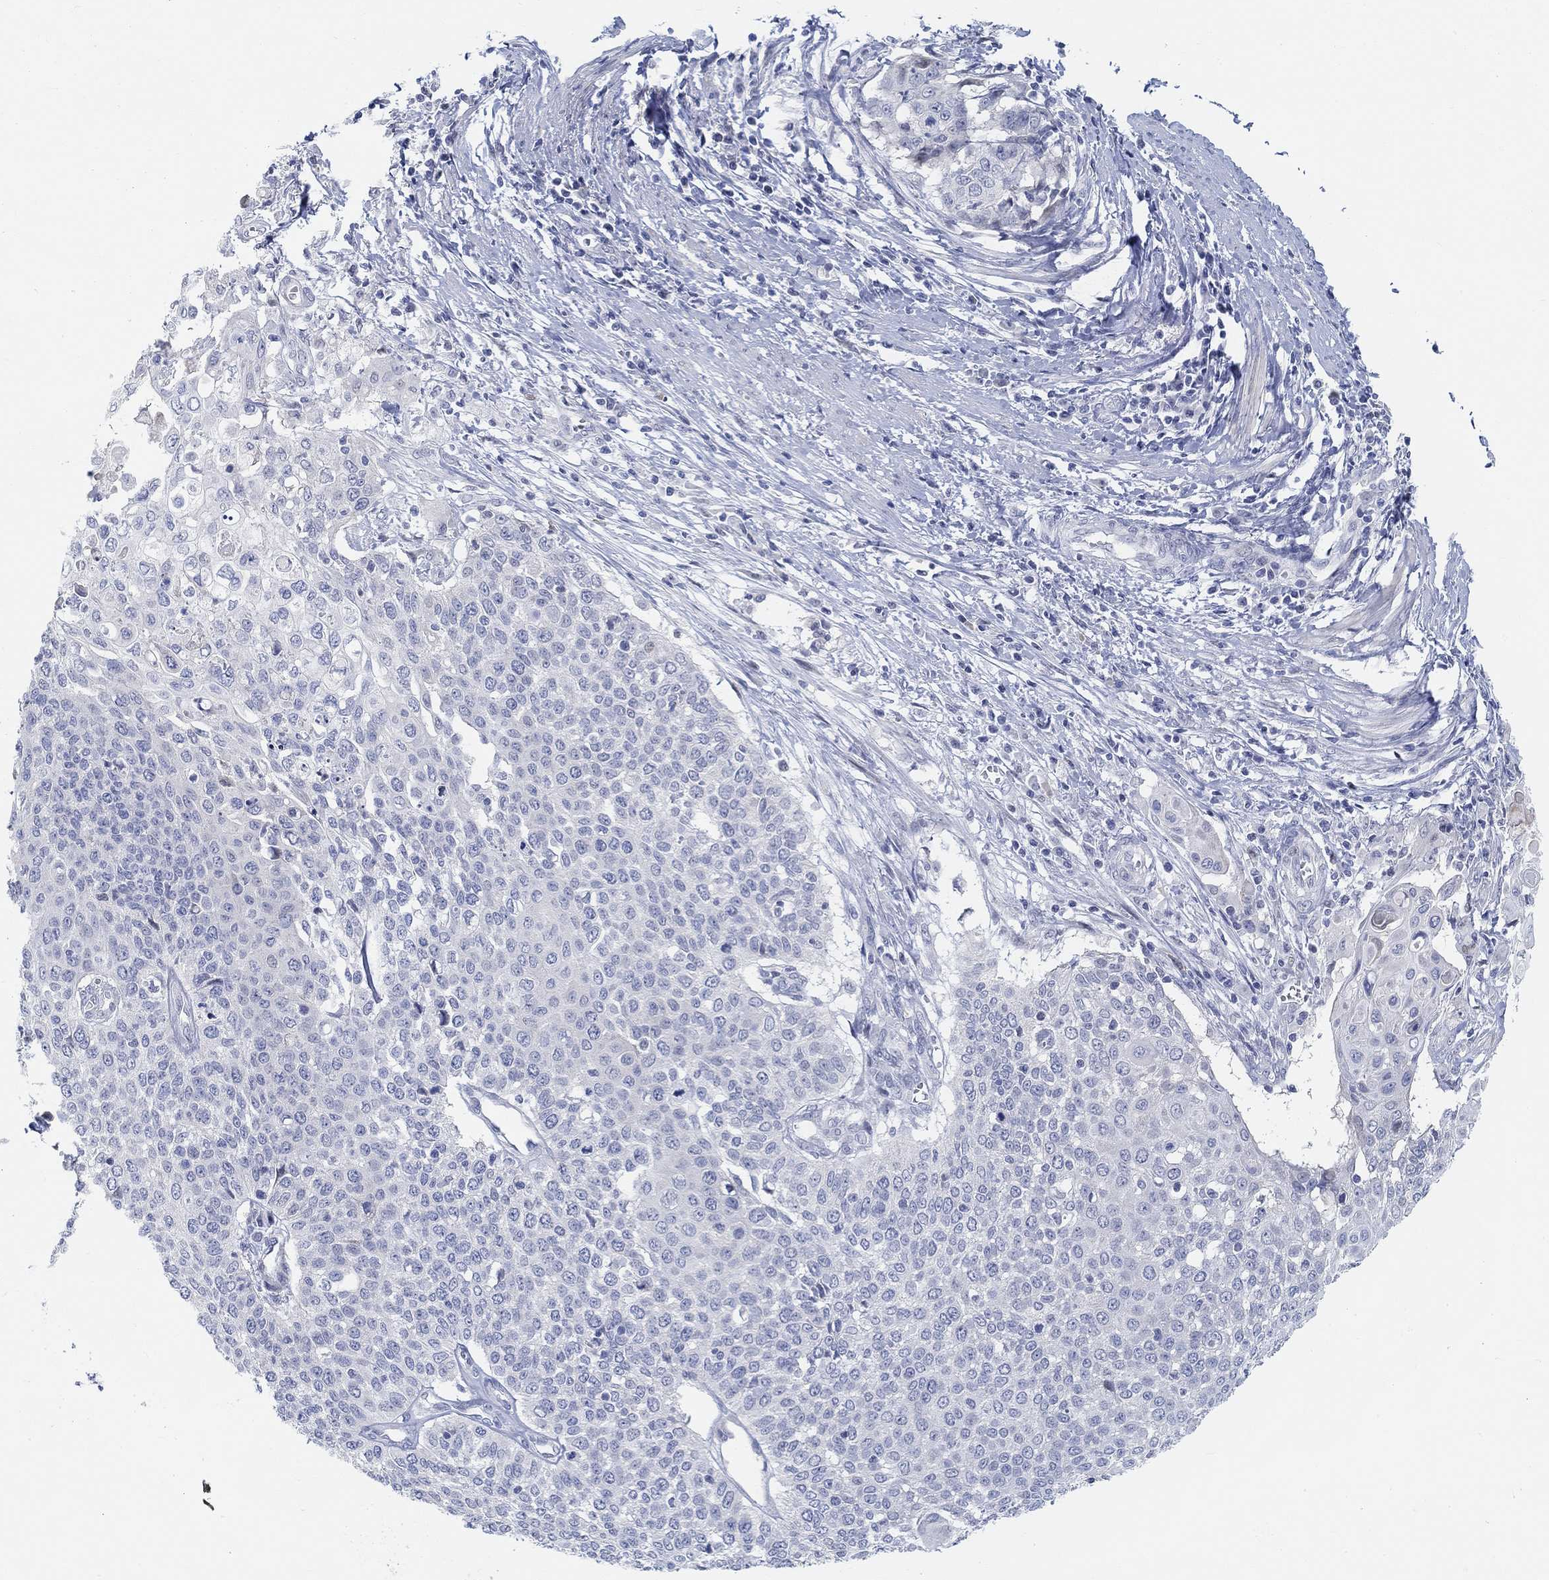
{"staining": {"intensity": "negative", "quantity": "none", "location": "none"}, "tissue": "cervical cancer", "cell_type": "Tumor cells", "image_type": "cancer", "snomed": [{"axis": "morphology", "description": "Squamous cell carcinoma, NOS"}, {"axis": "topography", "description": "Cervix"}], "caption": "An IHC histopathology image of cervical cancer is shown. There is no staining in tumor cells of cervical cancer. (DAB immunohistochemistry, high magnification).", "gene": "SNTG2", "patient": {"sex": "female", "age": 39}}